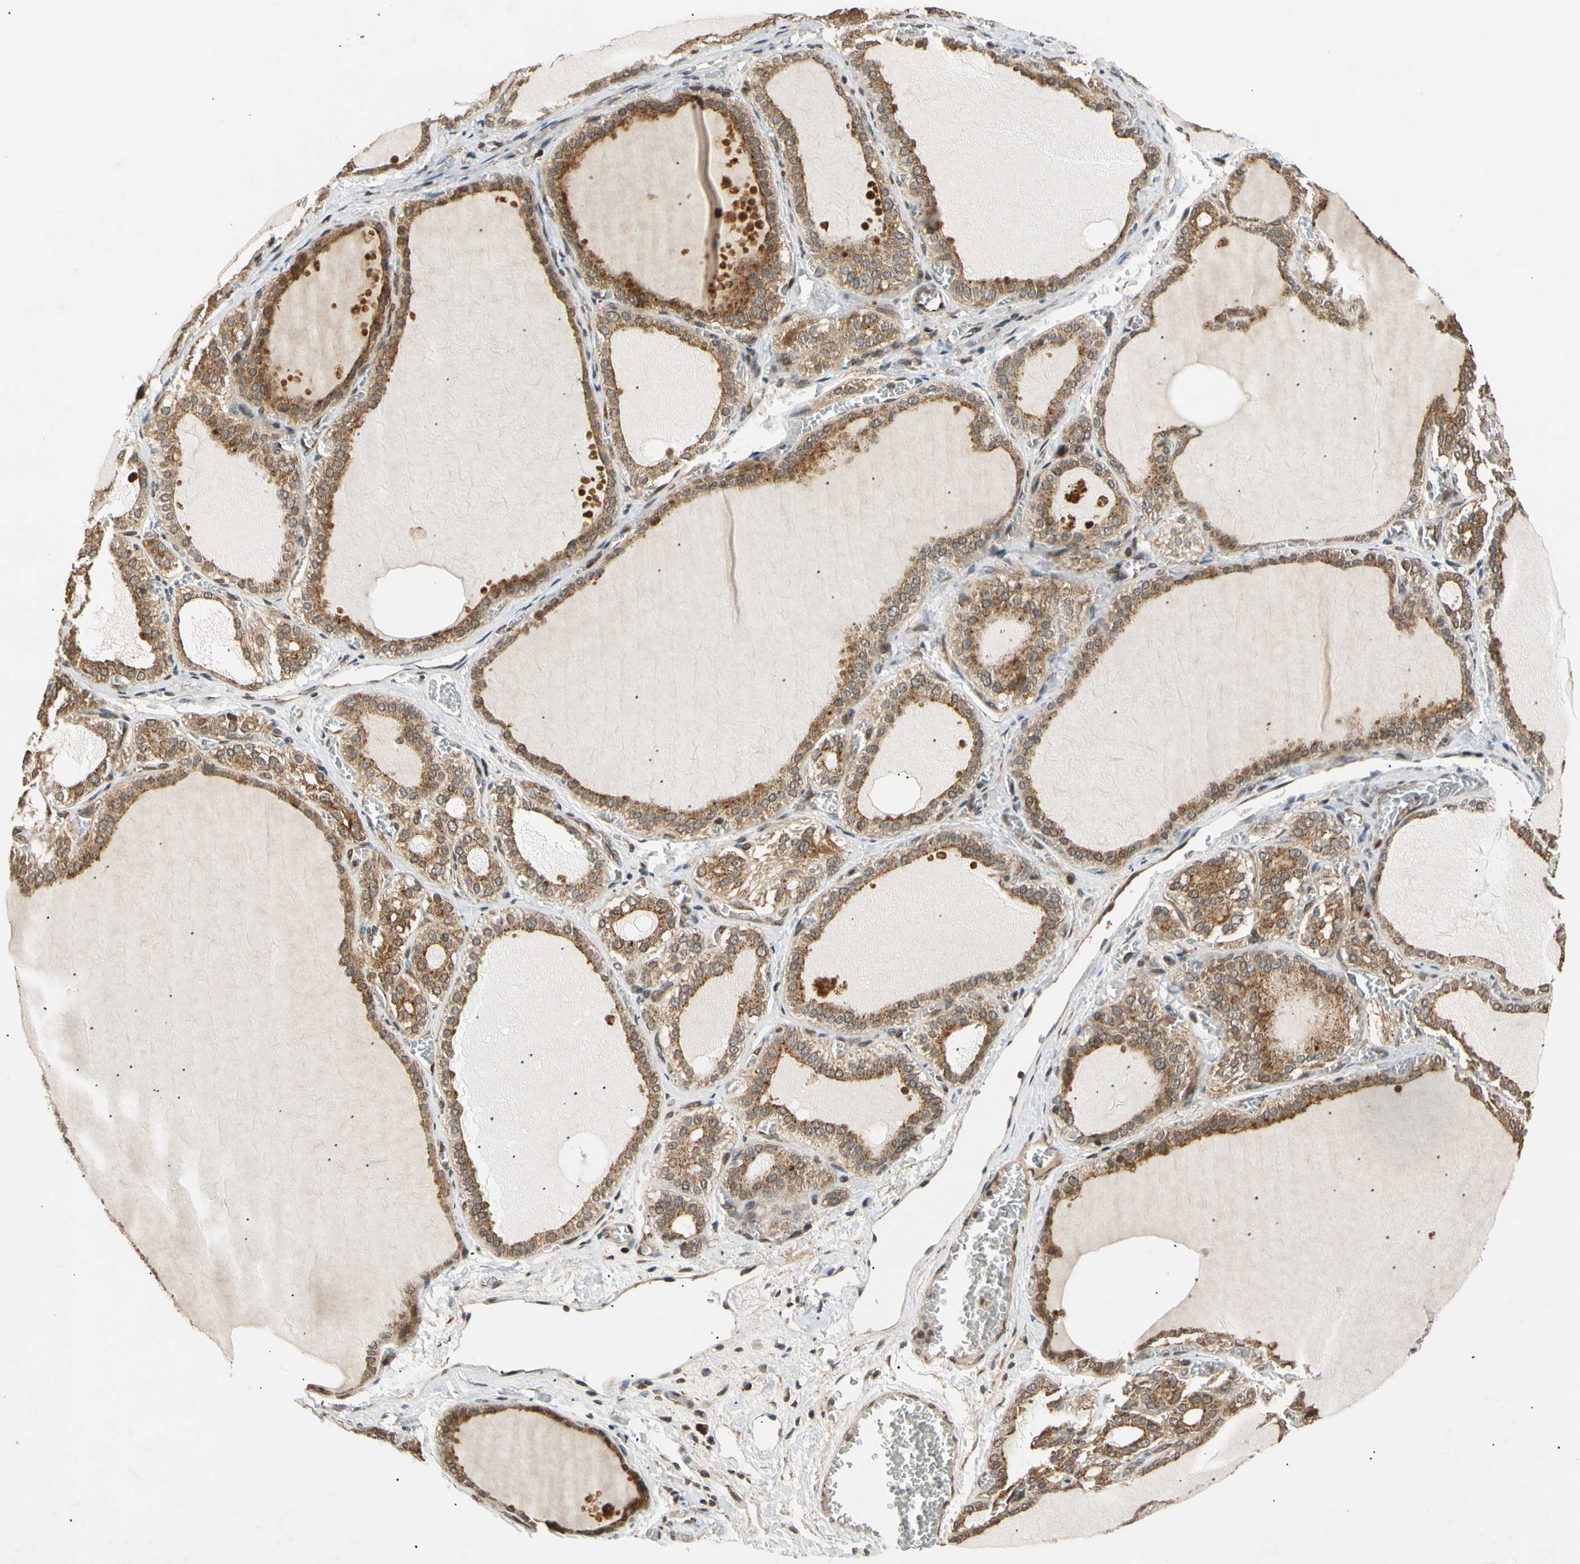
{"staining": {"intensity": "strong", "quantity": ">75%", "location": "cytoplasmic/membranous,nuclear"}, "tissue": "thyroid gland", "cell_type": "Glandular cells", "image_type": "normal", "snomed": [{"axis": "morphology", "description": "Normal tissue, NOS"}, {"axis": "topography", "description": "Thyroid gland"}], "caption": "A high-resolution micrograph shows IHC staining of benign thyroid gland, which exhibits strong cytoplasmic/membranous,nuclear positivity in about >75% of glandular cells.", "gene": "MRPS22", "patient": {"sex": "female", "age": 55}}